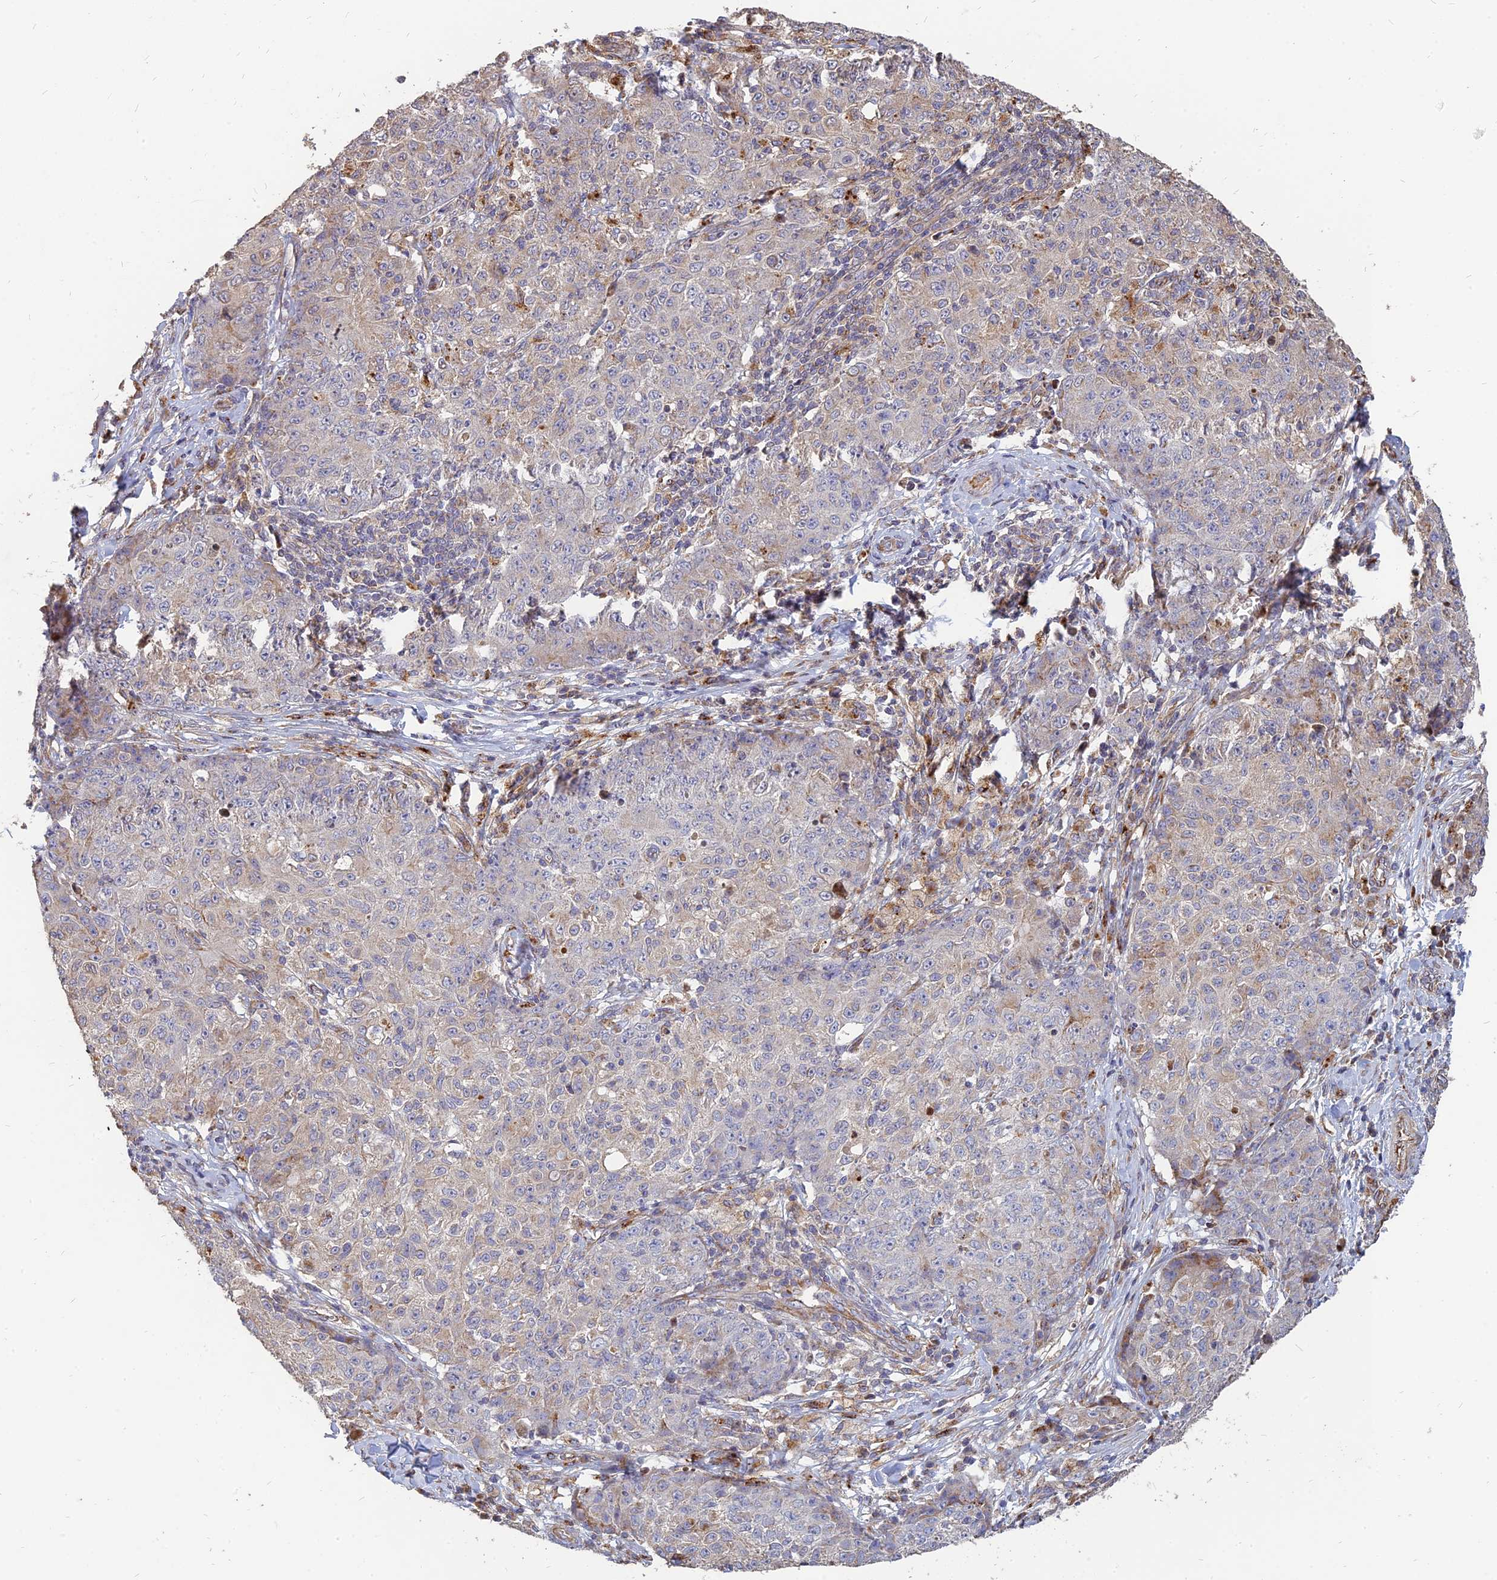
{"staining": {"intensity": "weak", "quantity": "25%-75%", "location": "cytoplasmic/membranous"}, "tissue": "ovarian cancer", "cell_type": "Tumor cells", "image_type": "cancer", "snomed": [{"axis": "morphology", "description": "Carcinoma, endometroid"}, {"axis": "topography", "description": "Ovary"}], "caption": "Immunohistochemical staining of ovarian cancer shows weak cytoplasmic/membranous protein positivity in about 25%-75% of tumor cells.", "gene": "ST3GAL6", "patient": {"sex": "female", "age": 42}}